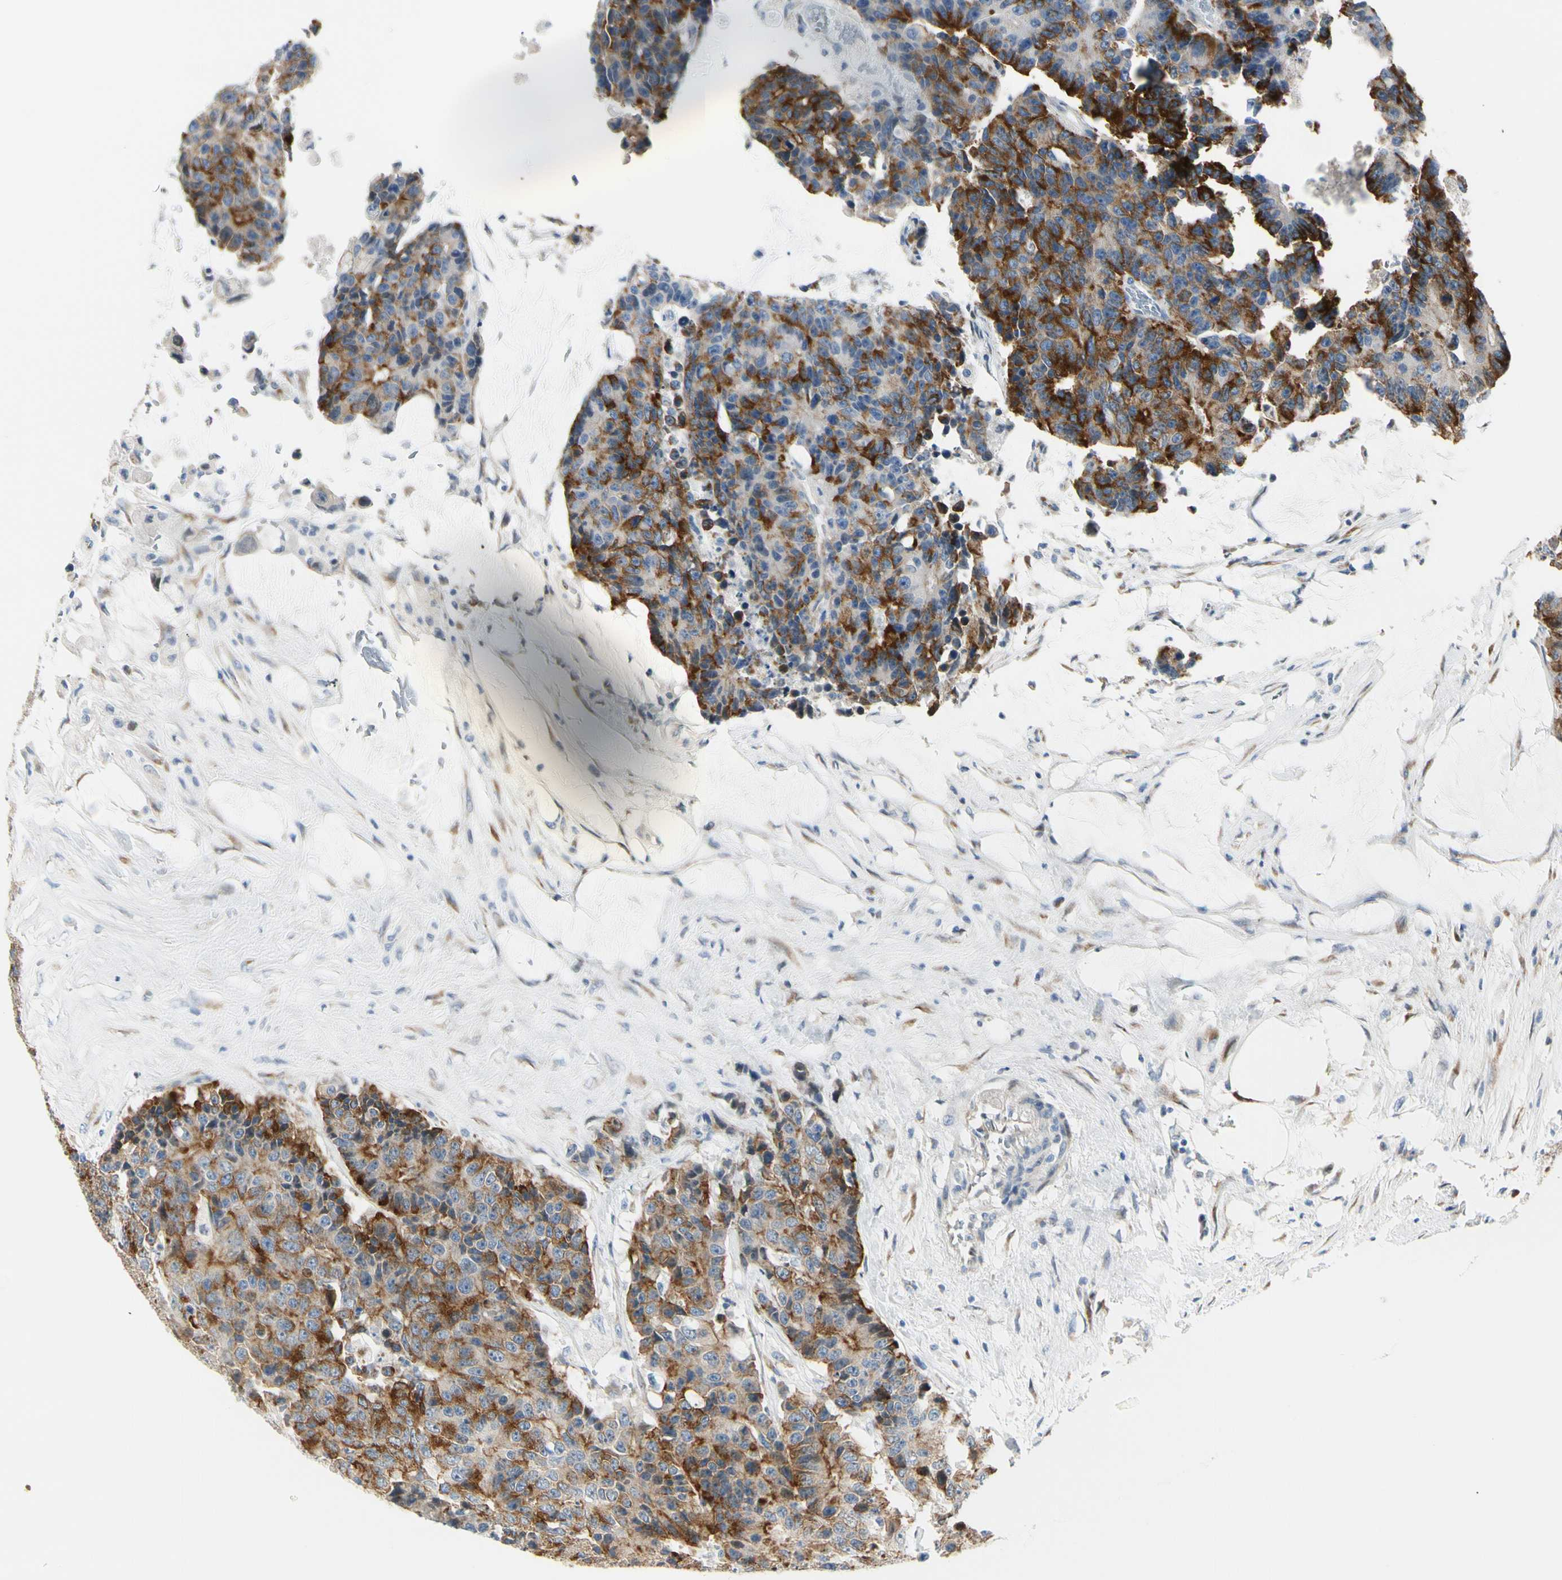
{"staining": {"intensity": "strong", "quantity": ">75%", "location": "cytoplasmic/membranous"}, "tissue": "colorectal cancer", "cell_type": "Tumor cells", "image_type": "cancer", "snomed": [{"axis": "morphology", "description": "Adenocarcinoma, NOS"}, {"axis": "topography", "description": "Colon"}], "caption": "IHC of human adenocarcinoma (colorectal) displays high levels of strong cytoplasmic/membranous staining in about >75% of tumor cells.", "gene": "NPDC1", "patient": {"sex": "female", "age": 86}}